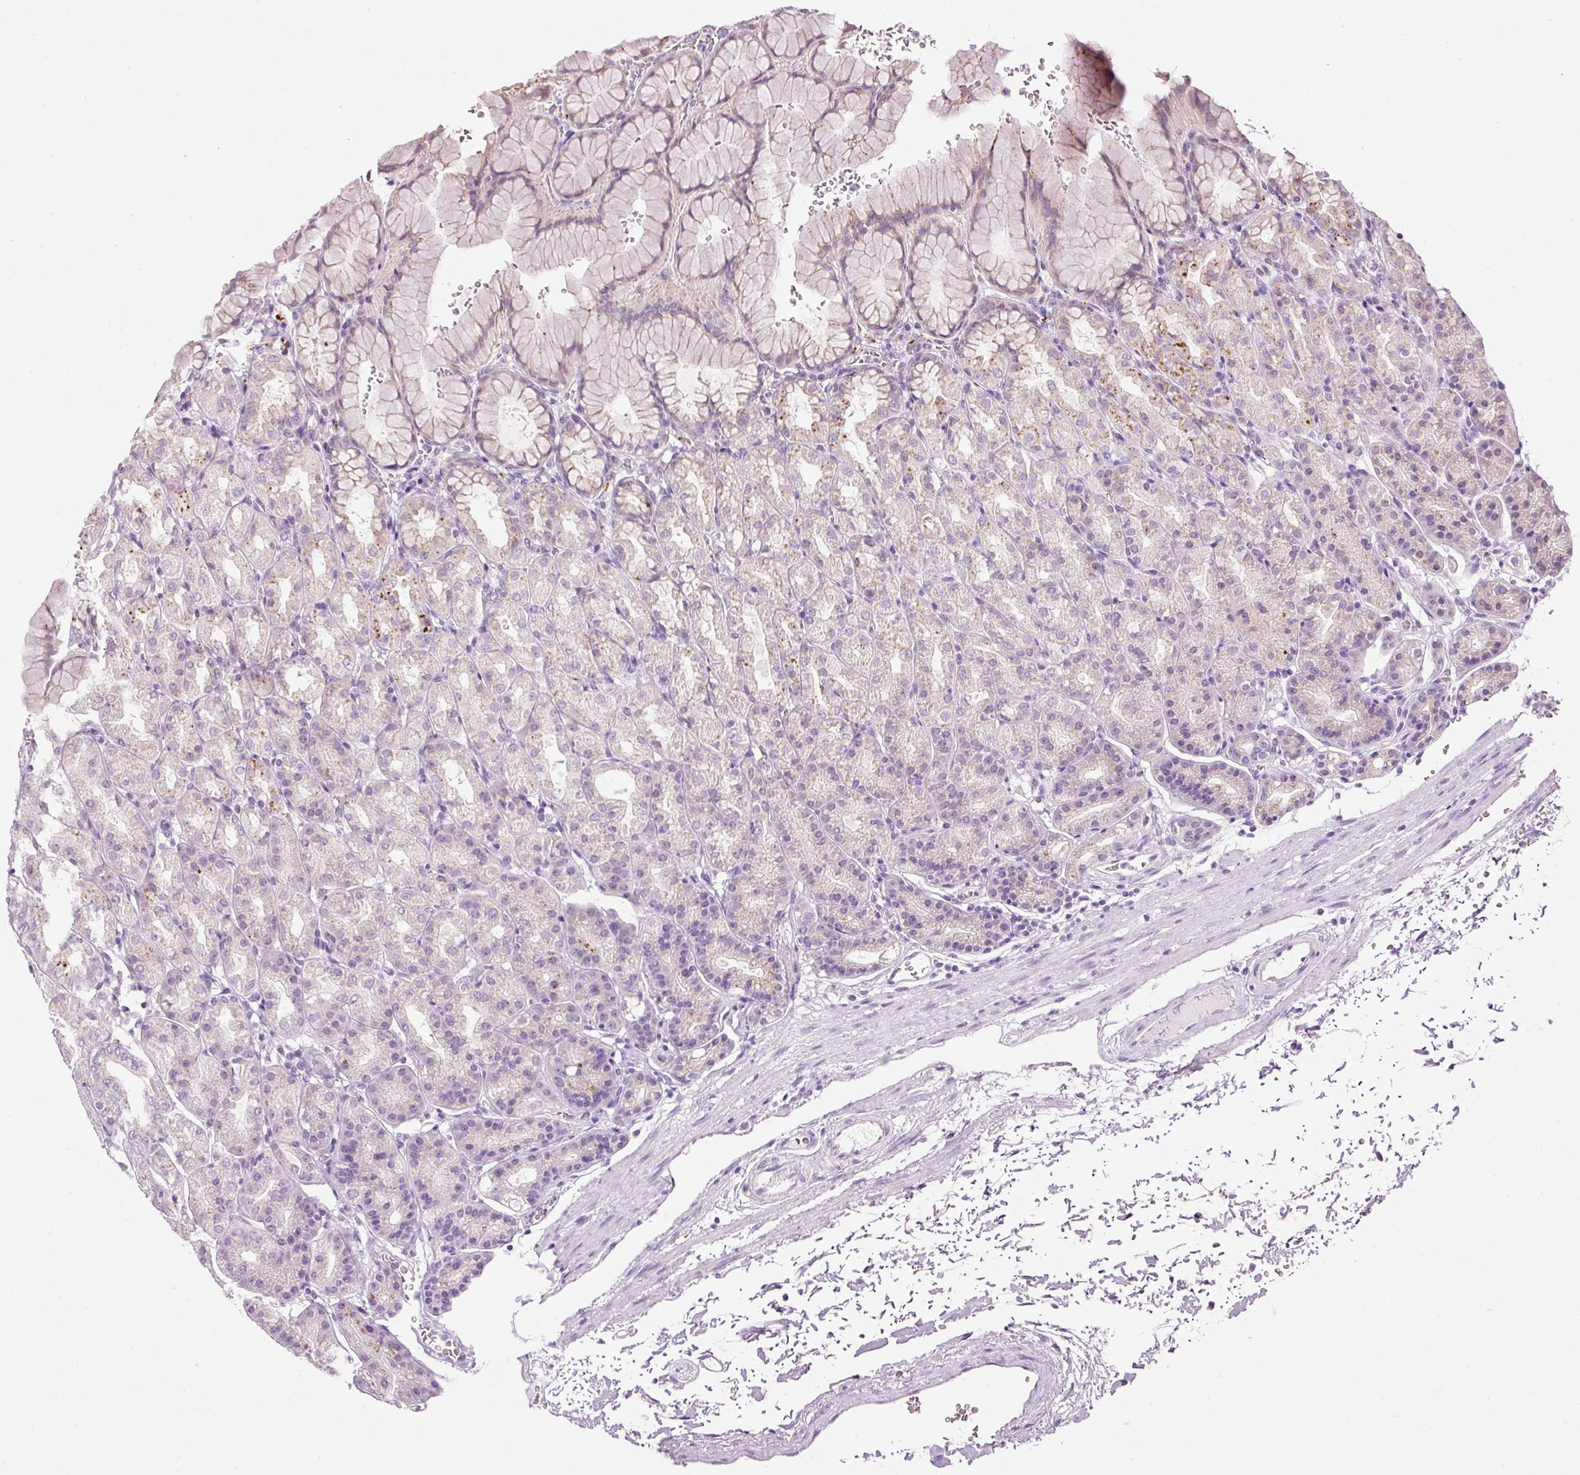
{"staining": {"intensity": "negative", "quantity": "none", "location": "none"}, "tissue": "stomach", "cell_type": "Glandular cells", "image_type": "normal", "snomed": [{"axis": "morphology", "description": "Normal tissue, NOS"}, {"axis": "topography", "description": "Stomach, upper"}], "caption": "Immunohistochemistry histopathology image of benign stomach: stomach stained with DAB shows no significant protein positivity in glandular cells. (DAB (3,3'-diaminobenzidine) immunohistochemistry with hematoxylin counter stain).", "gene": "ZNF639", "patient": {"sex": "female", "age": 81}}